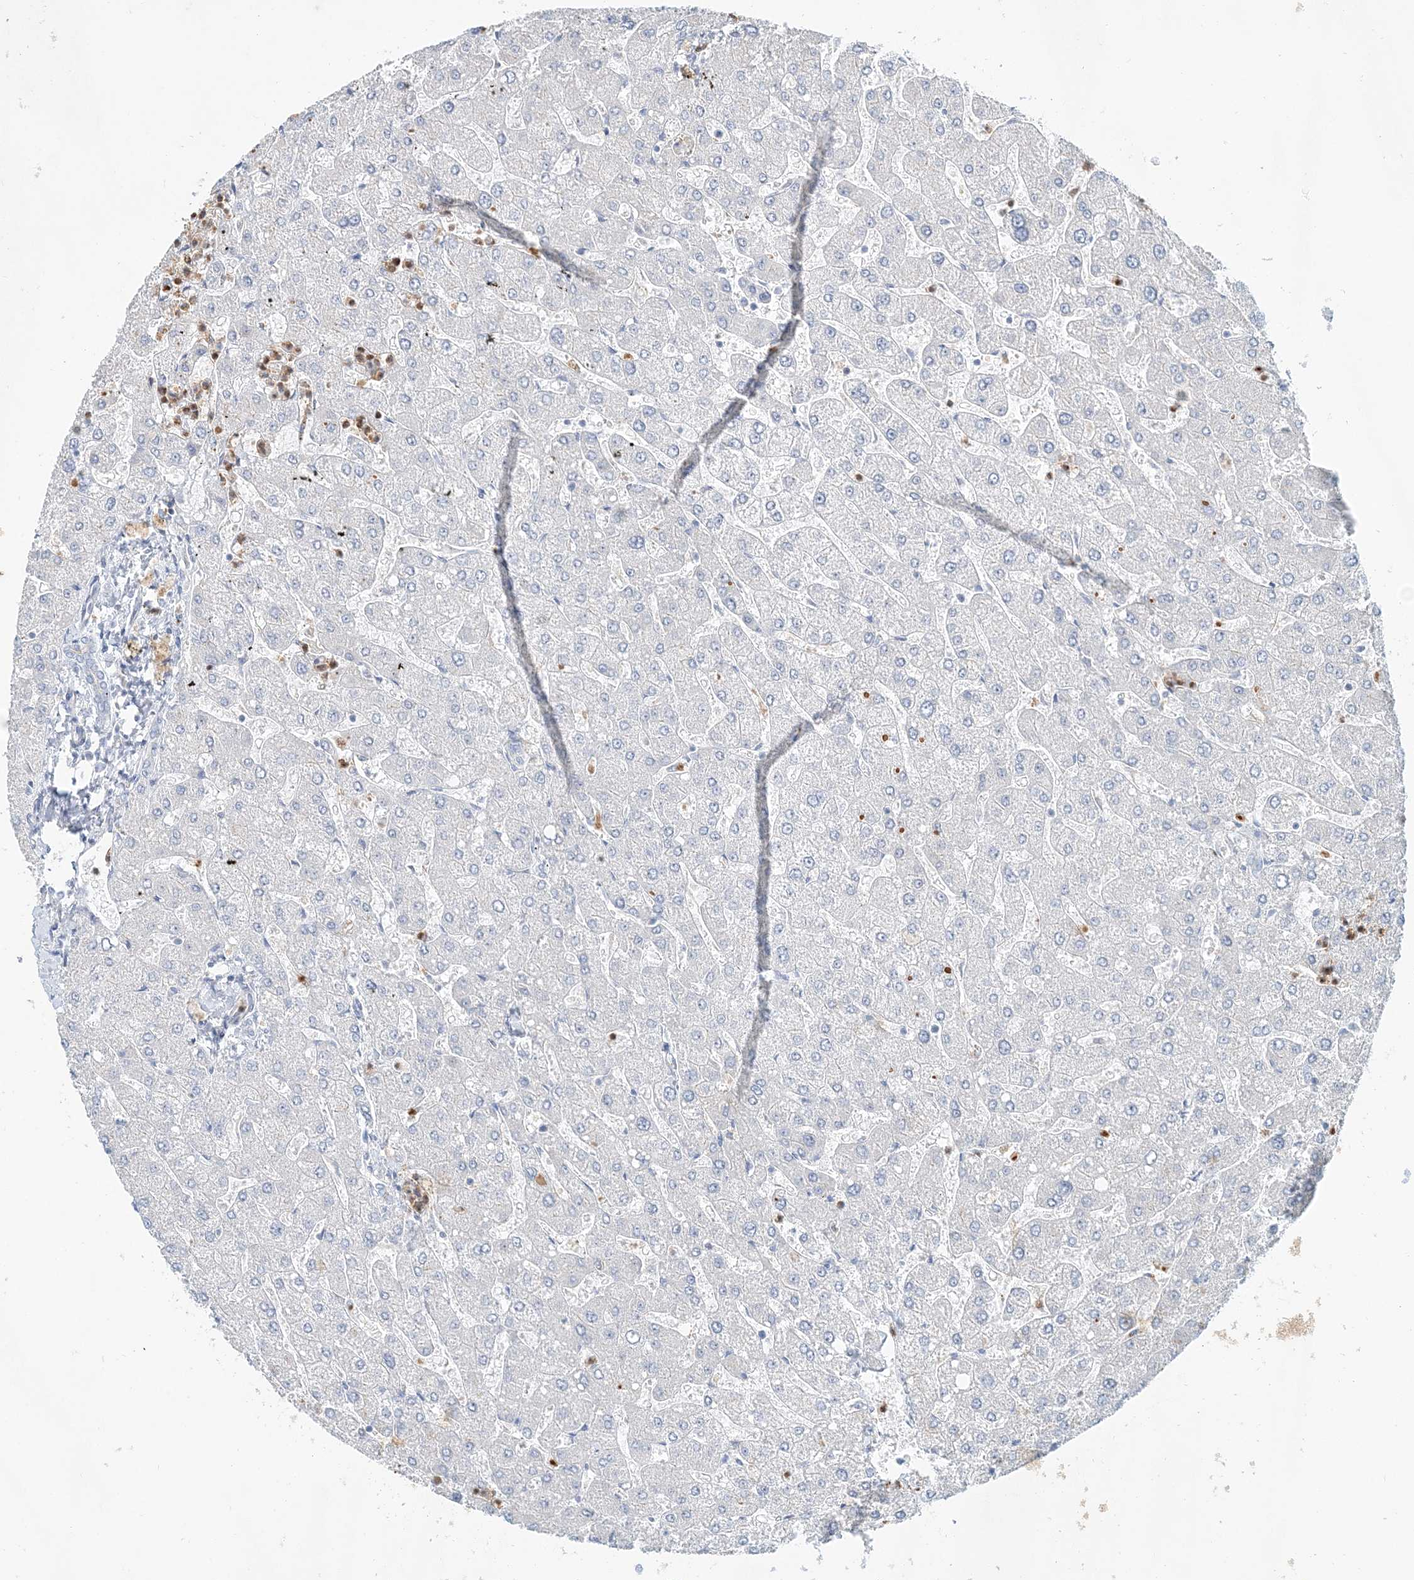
{"staining": {"intensity": "negative", "quantity": "none", "location": "none"}, "tissue": "liver", "cell_type": "Cholangiocytes", "image_type": "normal", "snomed": [{"axis": "morphology", "description": "Normal tissue, NOS"}, {"axis": "topography", "description": "Liver"}], "caption": "Benign liver was stained to show a protein in brown. There is no significant staining in cholangiocytes. Brightfield microscopy of immunohistochemistry (IHC) stained with DAB (brown) and hematoxylin (blue), captured at high magnification.", "gene": "DNAH5", "patient": {"sex": "male", "age": 55}}